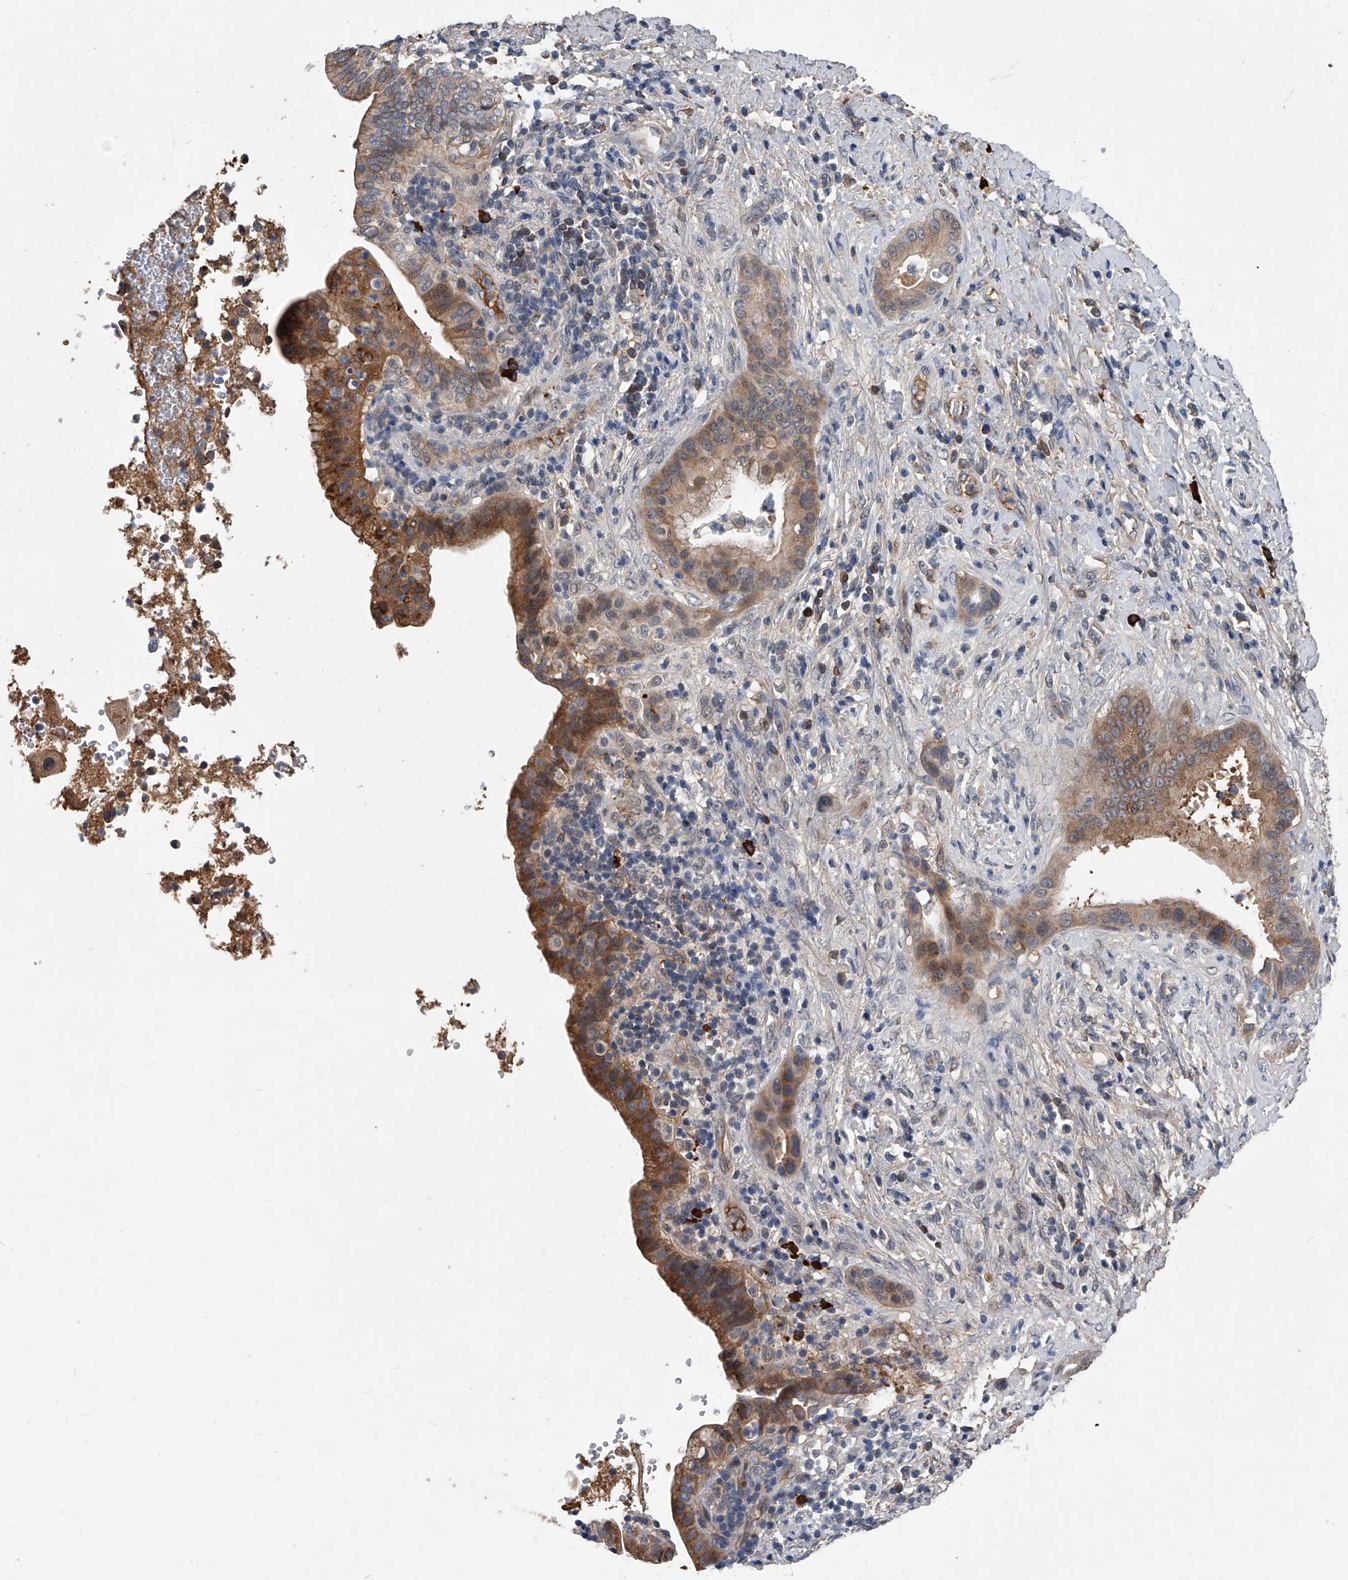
{"staining": {"intensity": "moderate", "quantity": ">75%", "location": "cytoplasmic/membranous"}, "tissue": "liver cancer", "cell_type": "Tumor cells", "image_type": "cancer", "snomed": [{"axis": "morphology", "description": "Cholangiocarcinoma"}, {"axis": "topography", "description": "Liver"}], "caption": "This photomicrograph demonstrates cholangiocarcinoma (liver) stained with immunohistochemistry to label a protein in brown. The cytoplasmic/membranous of tumor cells show moderate positivity for the protein. Nuclei are counter-stained blue.", "gene": "ZNF25", "patient": {"sex": "female", "age": 54}}